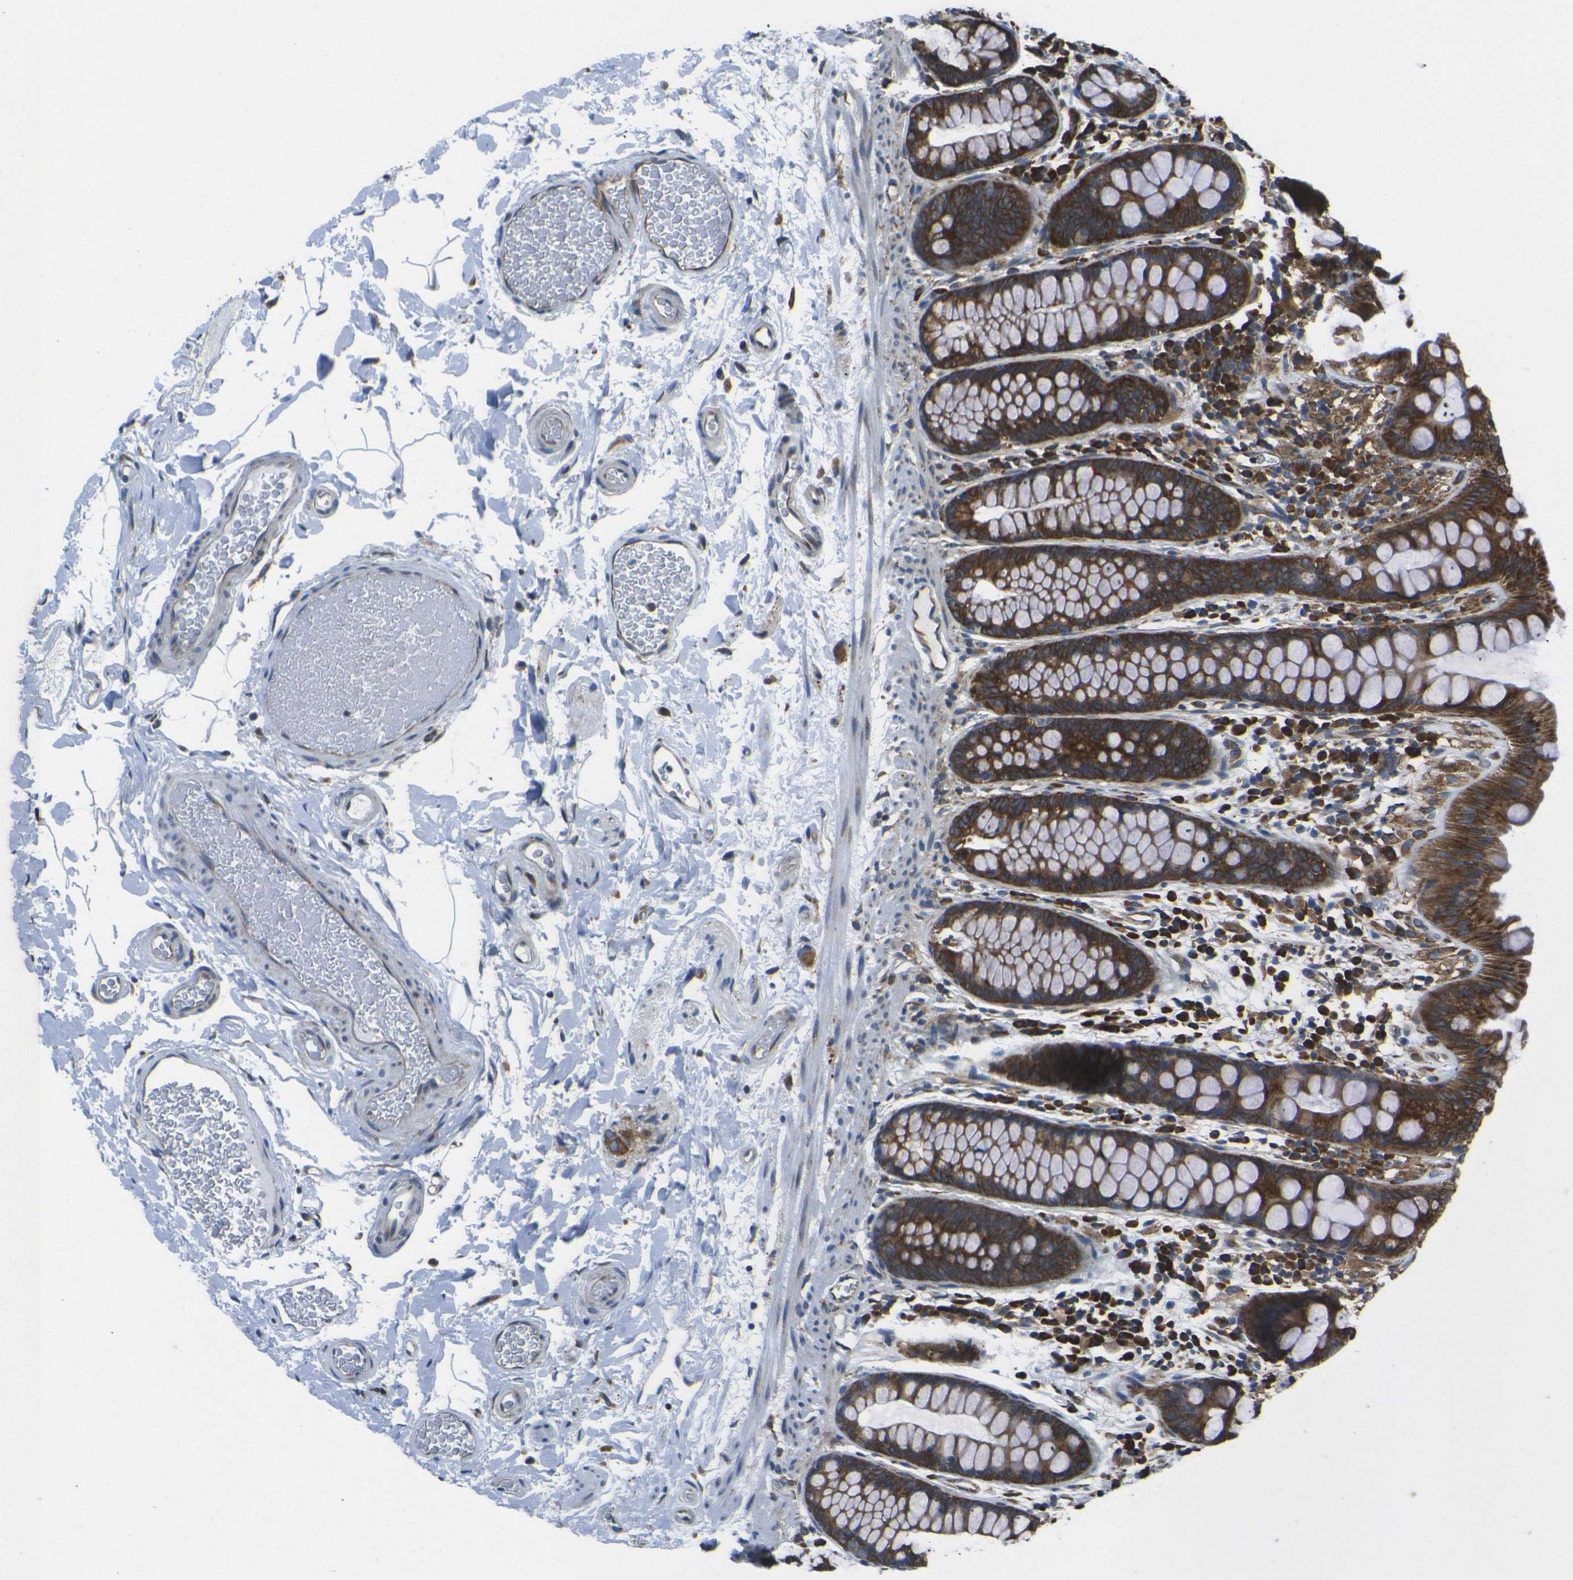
{"staining": {"intensity": "weak", "quantity": ">75%", "location": "cytoplasmic/membranous"}, "tissue": "colon", "cell_type": "Endothelial cells", "image_type": "normal", "snomed": [{"axis": "morphology", "description": "Normal tissue, NOS"}, {"axis": "topography", "description": "Colon"}], "caption": "Endothelial cells exhibit low levels of weak cytoplasmic/membranous staining in about >75% of cells in unremarkable human colon. The staining was performed using DAB (3,3'-diaminobenzidine) to visualize the protein expression in brown, while the nuclei were stained in blue with hematoxylin (Magnification: 20x).", "gene": "RPSA", "patient": {"sex": "female", "age": 80}}